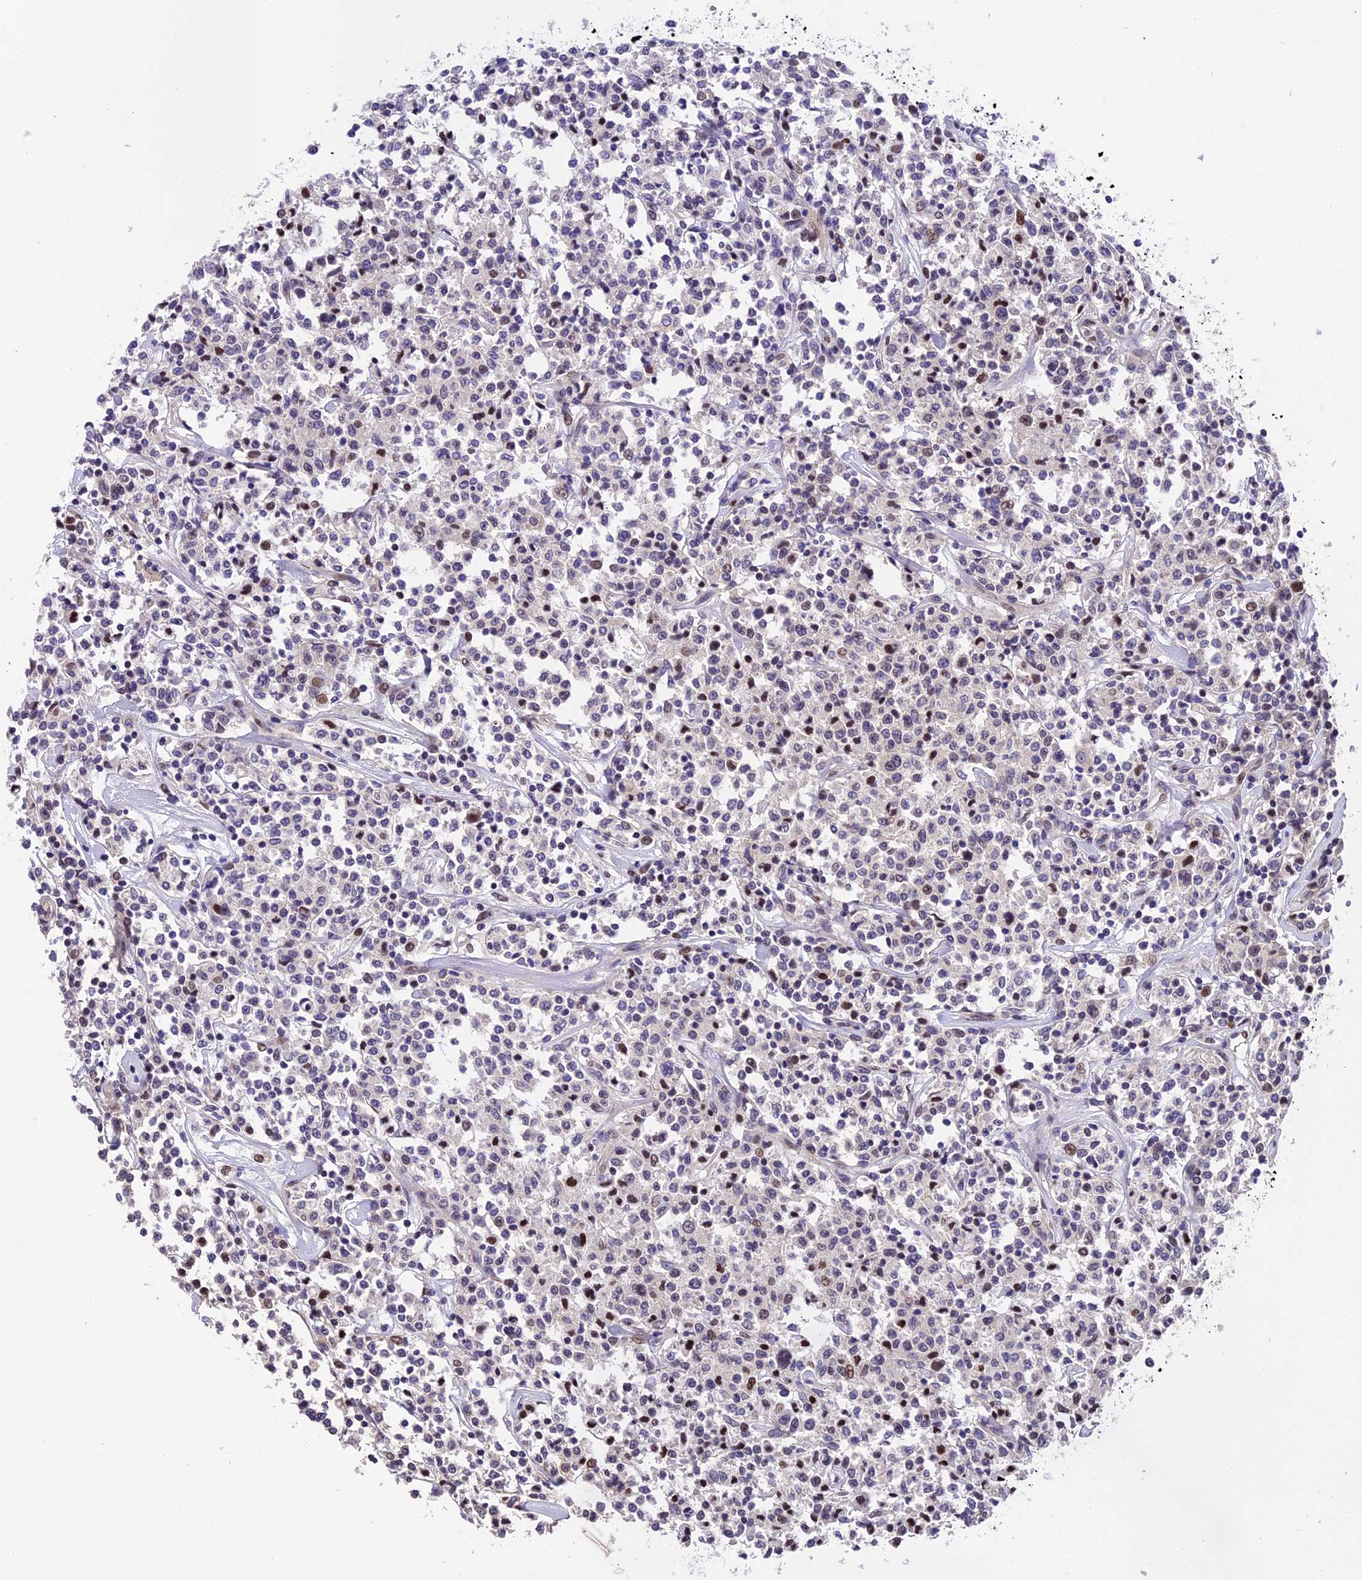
{"staining": {"intensity": "negative", "quantity": "none", "location": "none"}, "tissue": "lymphoma", "cell_type": "Tumor cells", "image_type": "cancer", "snomed": [{"axis": "morphology", "description": "Malignant lymphoma, non-Hodgkin's type, Low grade"}, {"axis": "topography", "description": "Small intestine"}], "caption": "High power microscopy histopathology image of an immunohistochemistry micrograph of lymphoma, revealing no significant positivity in tumor cells.", "gene": "CCSER1", "patient": {"sex": "female", "age": 59}}